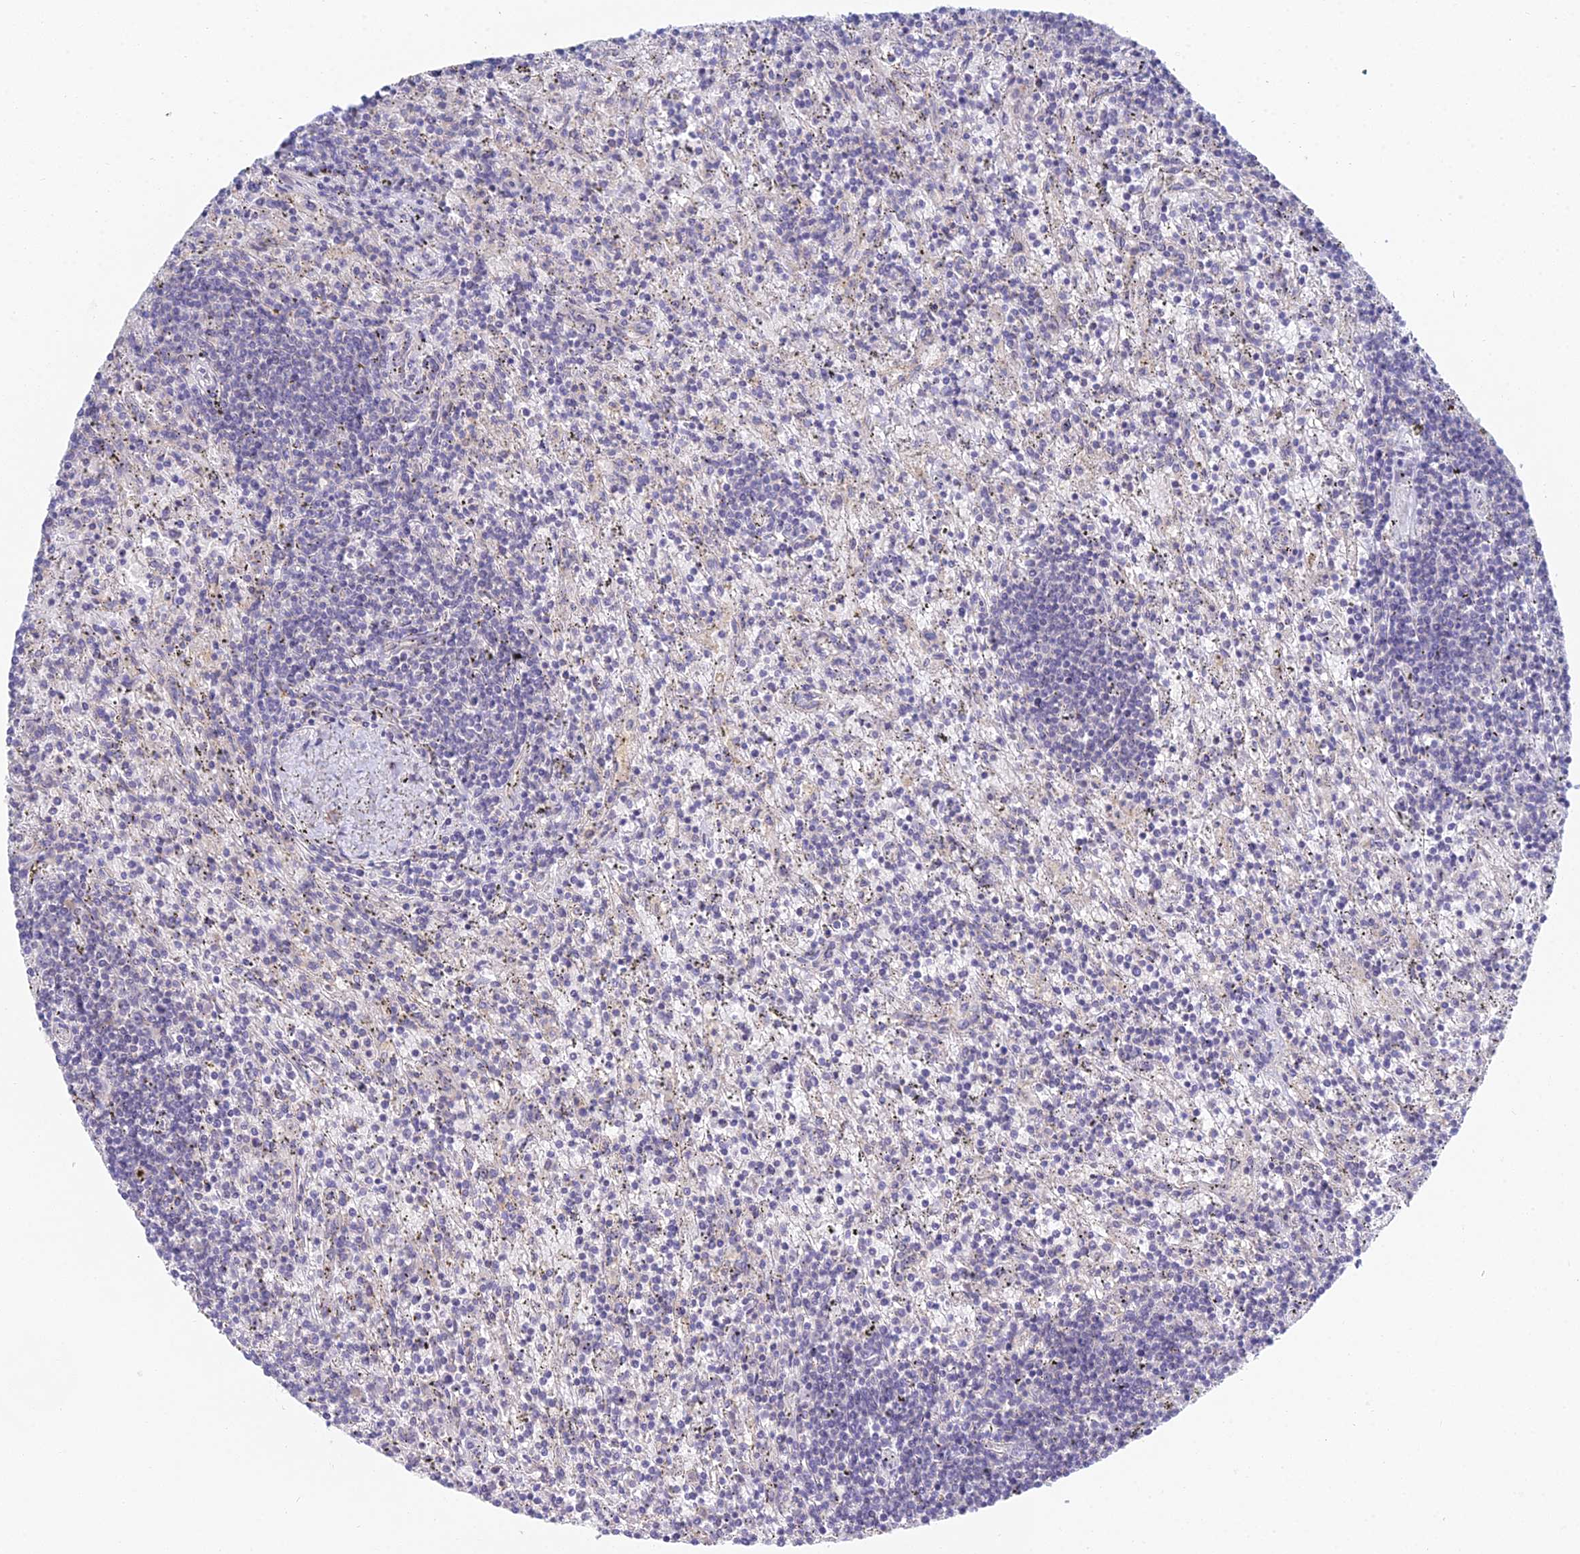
{"staining": {"intensity": "negative", "quantity": "none", "location": "none"}, "tissue": "lymphoma", "cell_type": "Tumor cells", "image_type": "cancer", "snomed": [{"axis": "morphology", "description": "Malignant lymphoma, non-Hodgkin's type, Low grade"}, {"axis": "topography", "description": "Spleen"}], "caption": "Tumor cells show no significant positivity in lymphoma.", "gene": "METTL26", "patient": {"sex": "male", "age": 76}}